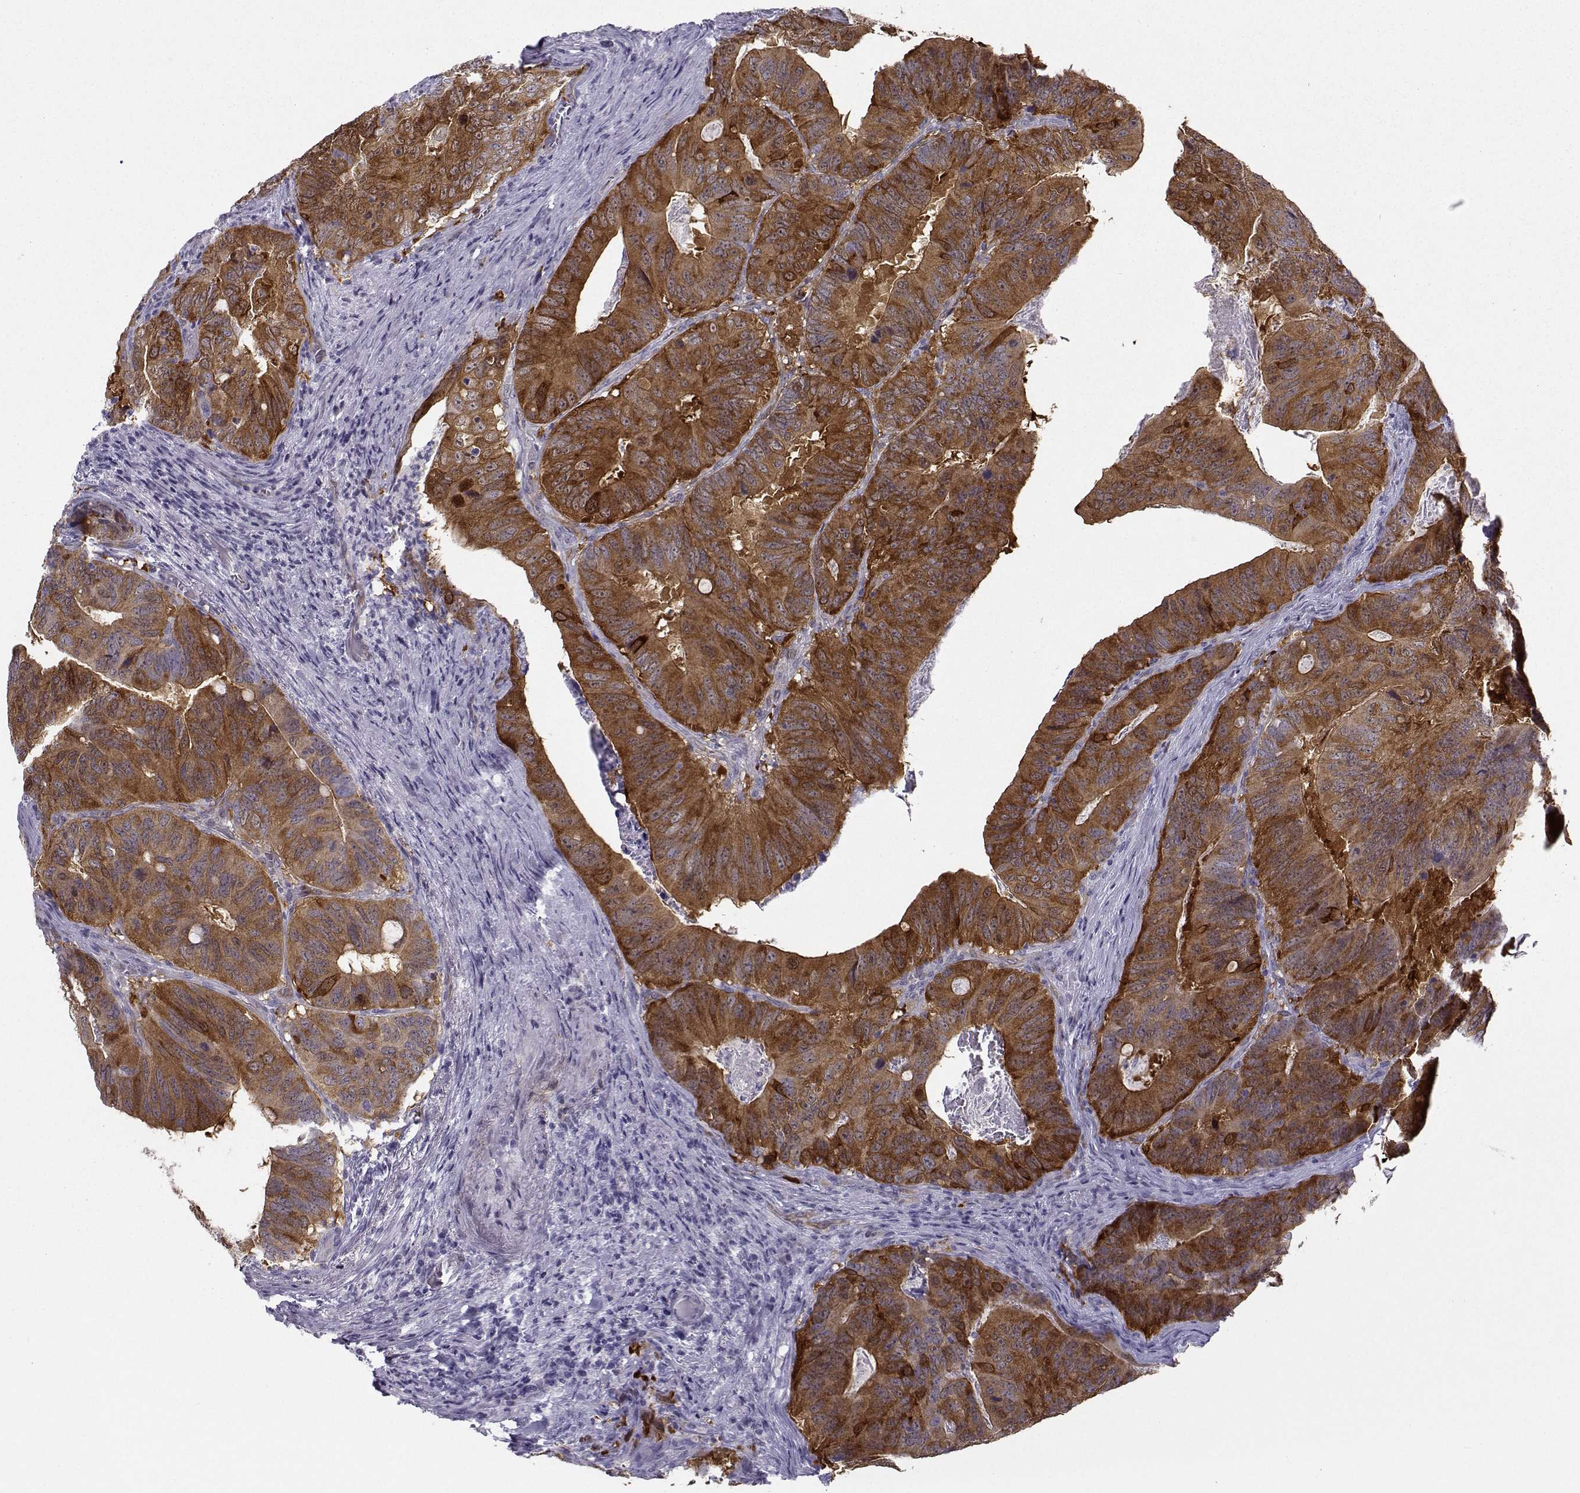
{"staining": {"intensity": "strong", "quantity": "25%-75%", "location": "cytoplasmic/membranous"}, "tissue": "colorectal cancer", "cell_type": "Tumor cells", "image_type": "cancer", "snomed": [{"axis": "morphology", "description": "Adenocarcinoma, NOS"}, {"axis": "topography", "description": "Colon"}], "caption": "Protein staining of colorectal adenocarcinoma tissue demonstrates strong cytoplasmic/membranous positivity in approximately 25%-75% of tumor cells. Ihc stains the protein in brown and the nuclei are stained blue.", "gene": "NQO1", "patient": {"sex": "male", "age": 79}}